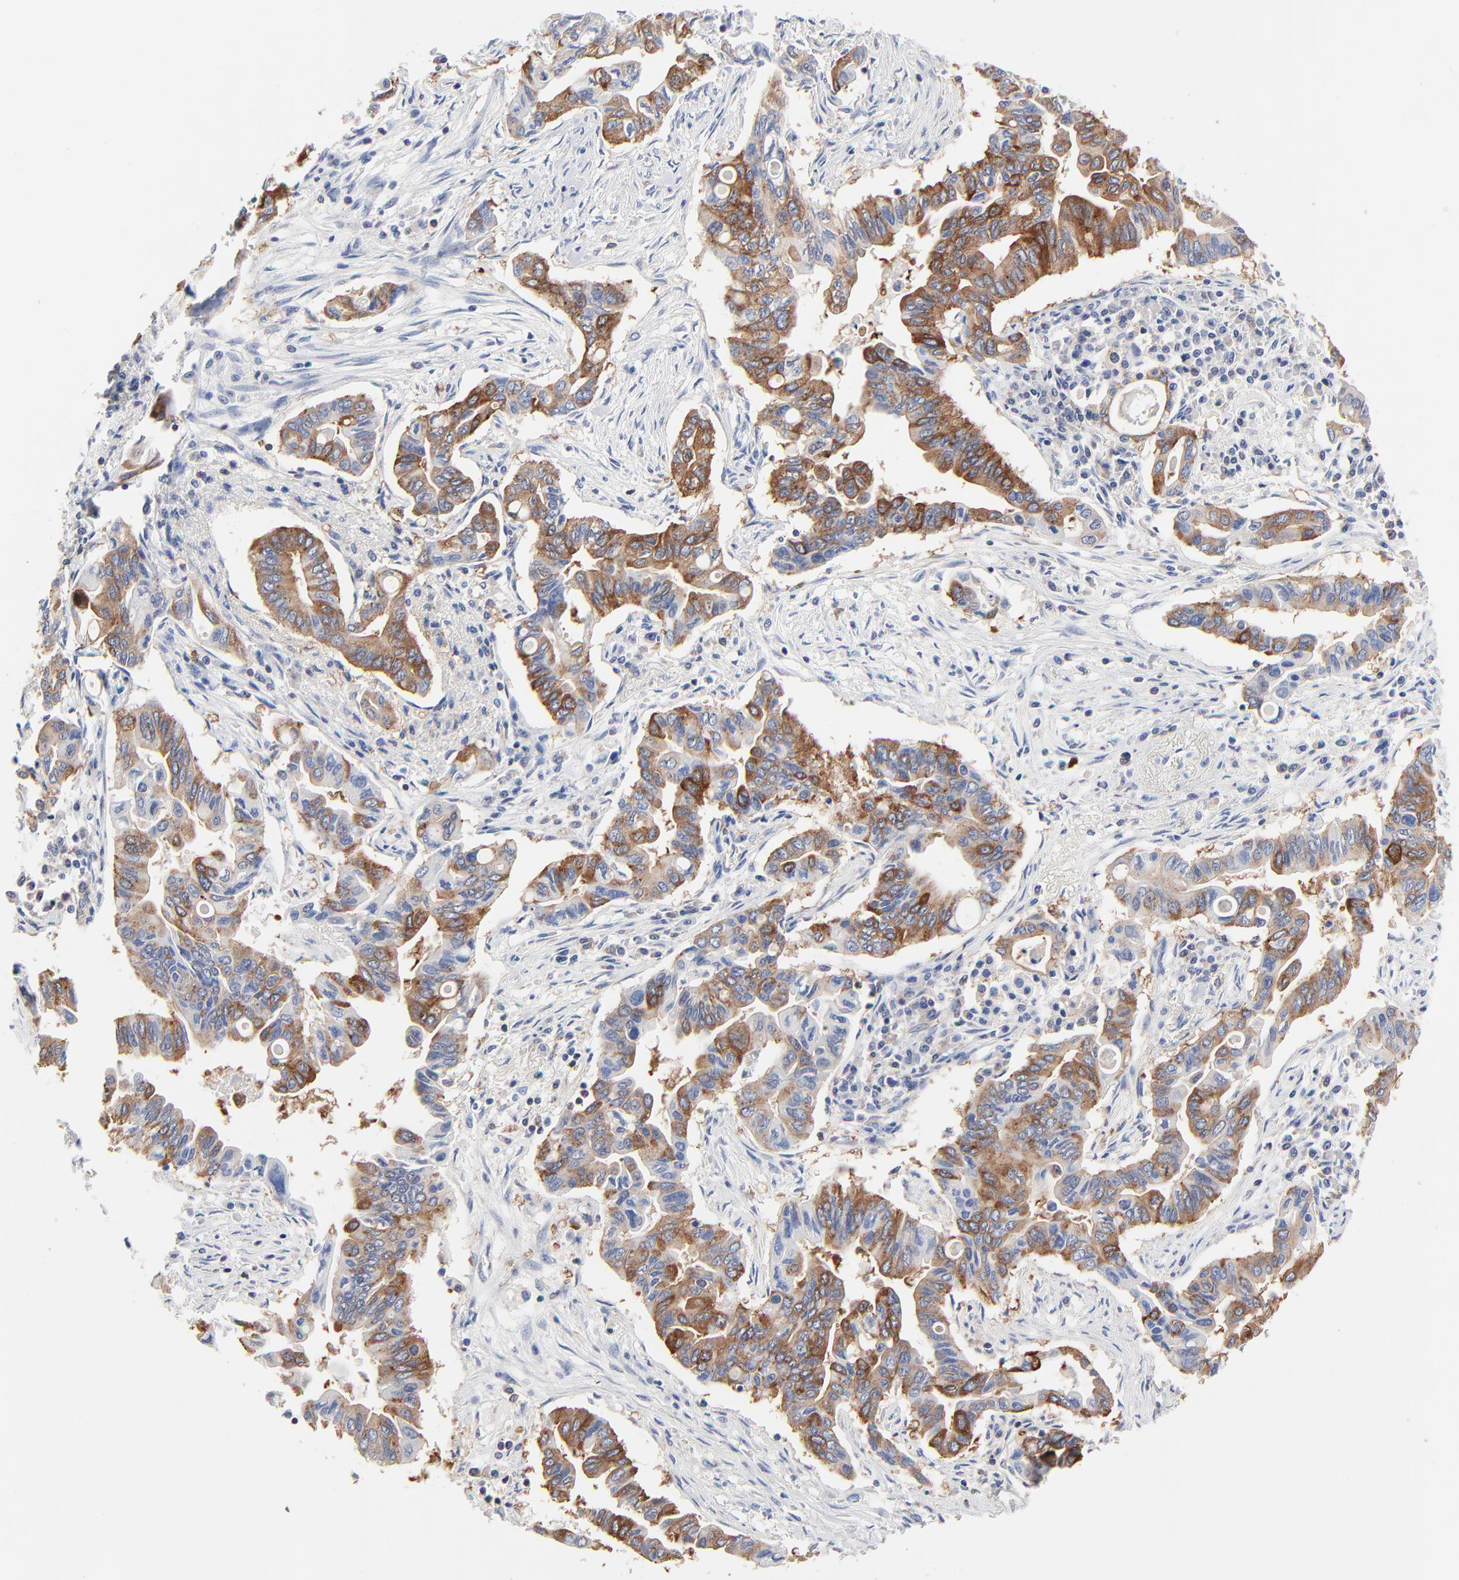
{"staining": {"intensity": "strong", "quantity": ">75%", "location": "cytoplasmic/membranous"}, "tissue": "pancreatic cancer", "cell_type": "Tumor cells", "image_type": "cancer", "snomed": [{"axis": "morphology", "description": "Adenocarcinoma, NOS"}, {"axis": "topography", "description": "Pancreas"}], "caption": "This histopathology image demonstrates immunohistochemistry (IHC) staining of human adenocarcinoma (pancreatic), with high strong cytoplasmic/membranous expression in approximately >75% of tumor cells.", "gene": "CD2AP", "patient": {"sex": "female", "age": 57}}